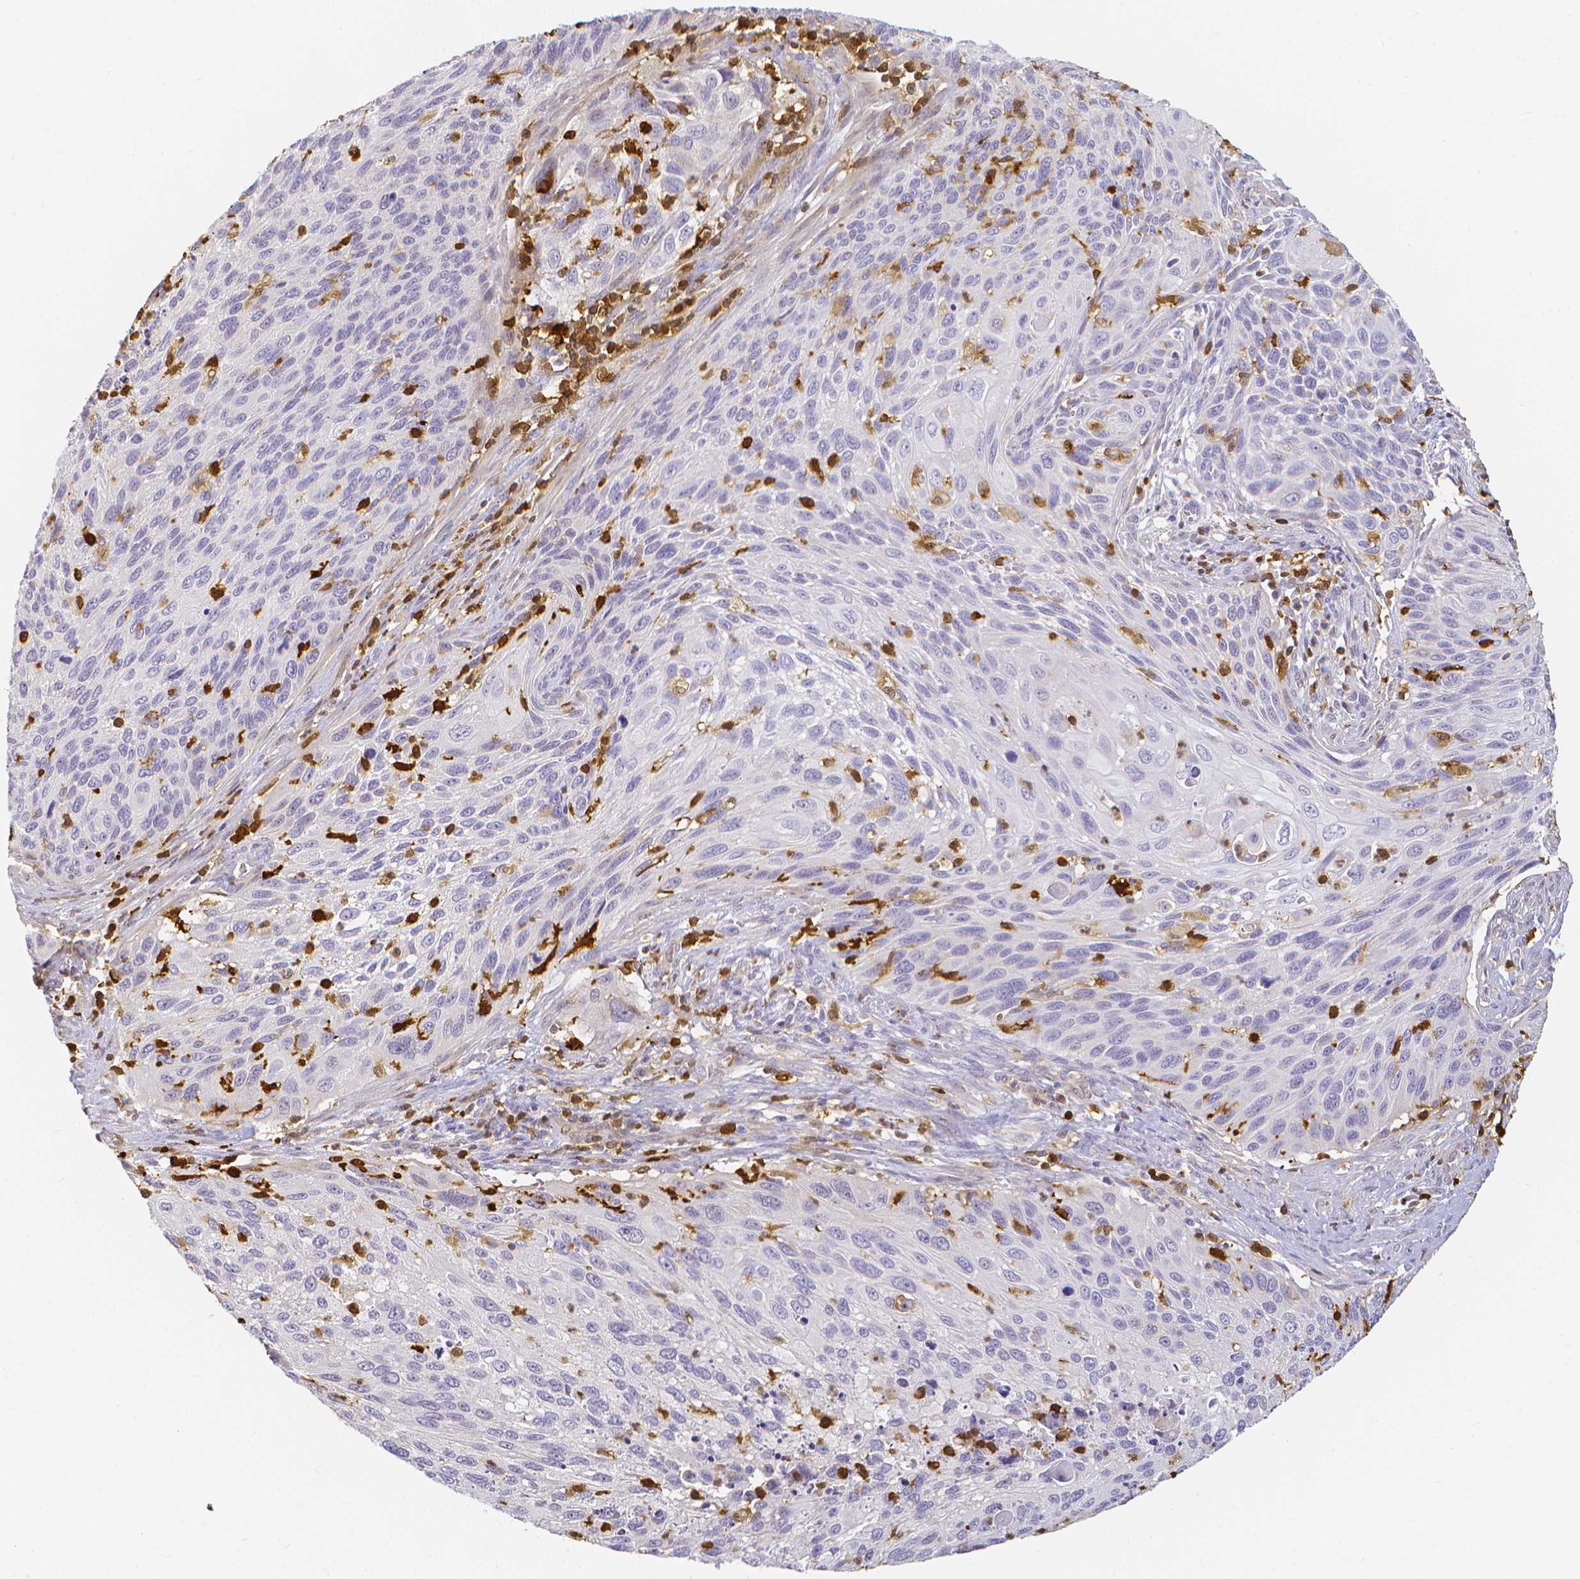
{"staining": {"intensity": "negative", "quantity": "none", "location": "none"}, "tissue": "cervical cancer", "cell_type": "Tumor cells", "image_type": "cancer", "snomed": [{"axis": "morphology", "description": "Squamous cell carcinoma, NOS"}, {"axis": "topography", "description": "Cervix"}], "caption": "The immunohistochemistry (IHC) image has no significant staining in tumor cells of squamous cell carcinoma (cervical) tissue.", "gene": "COTL1", "patient": {"sex": "female", "age": 70}}